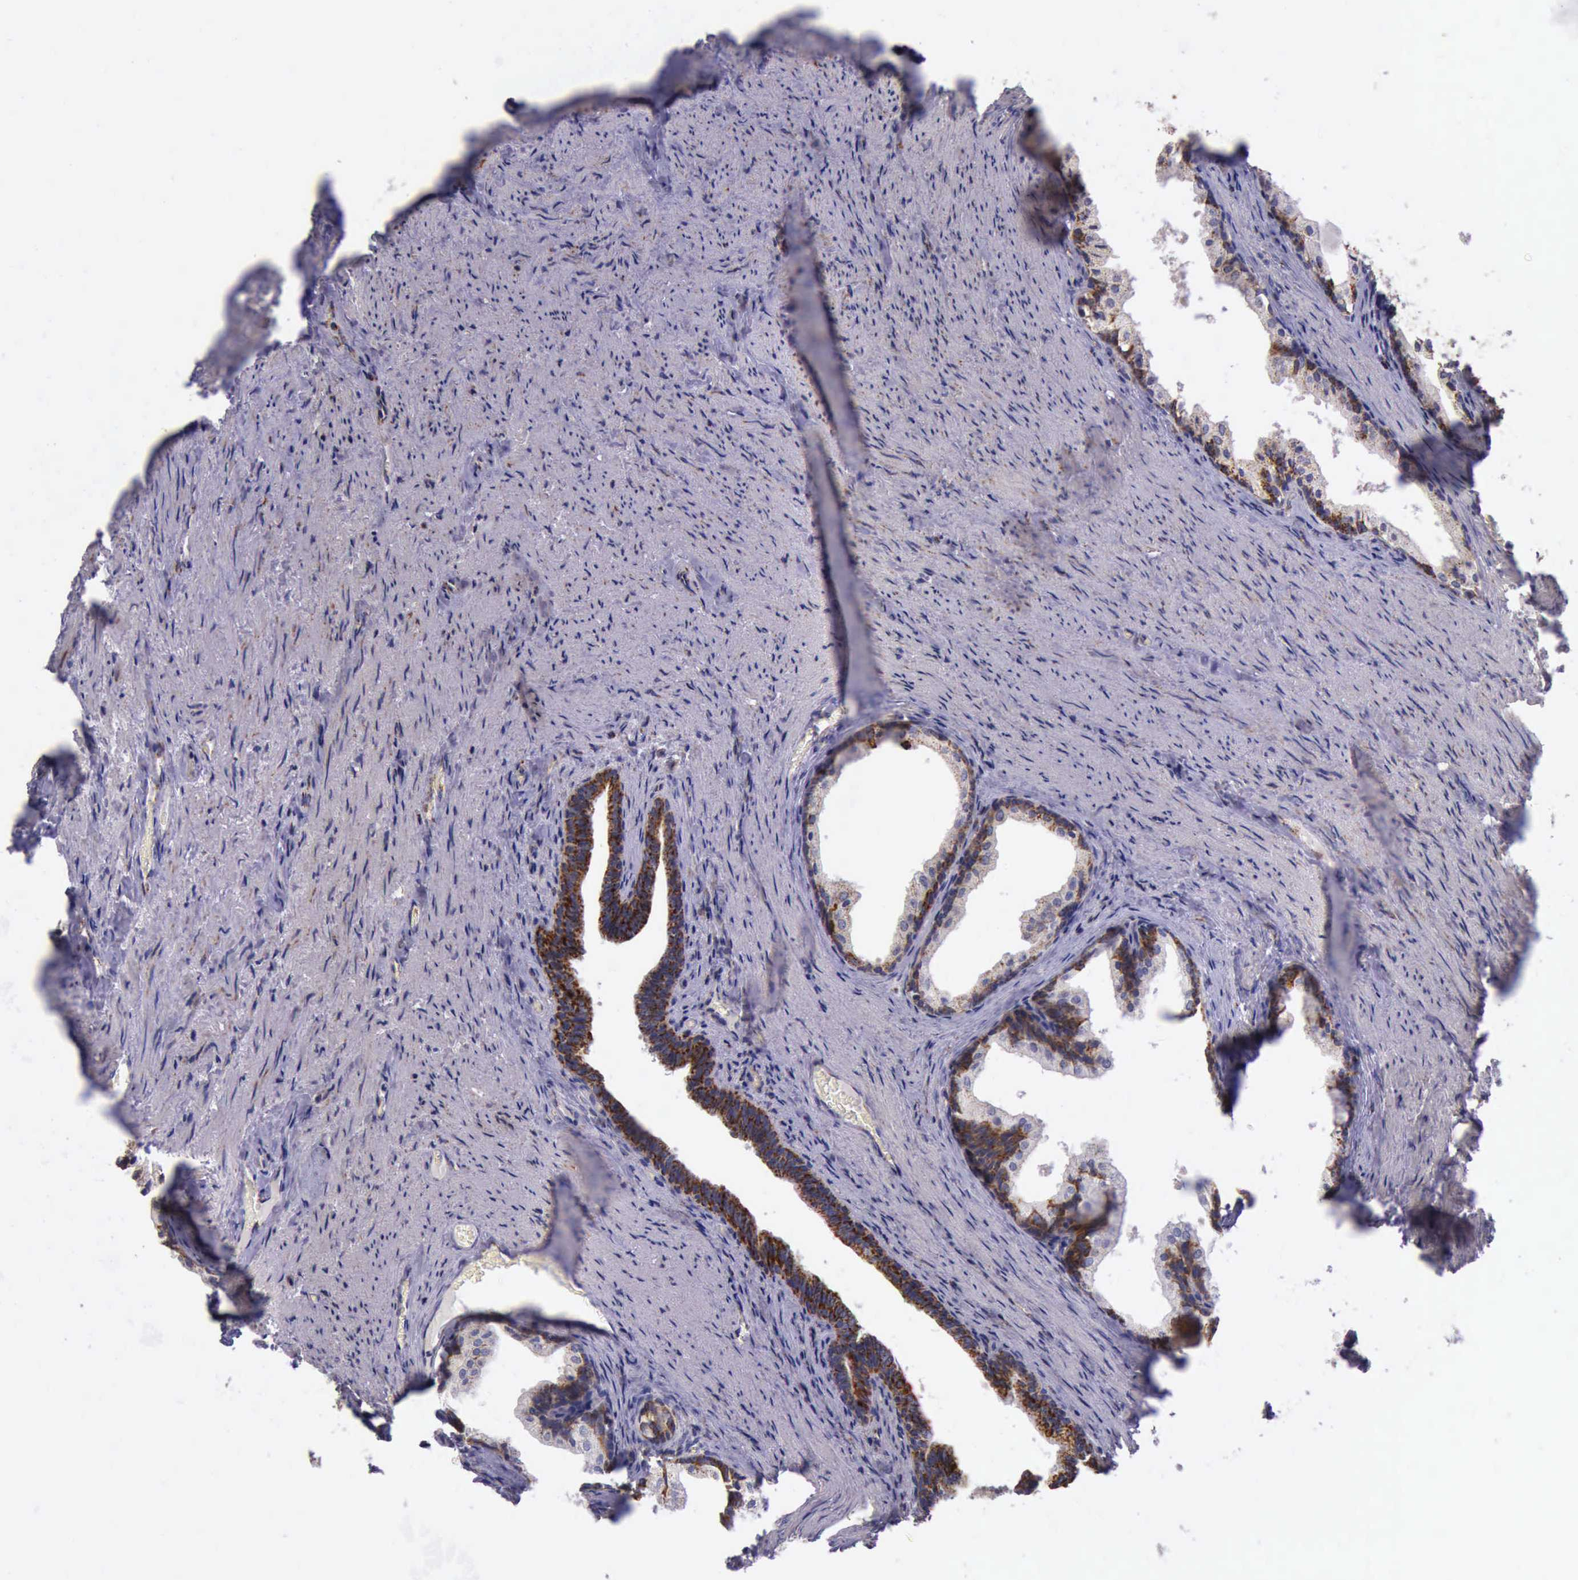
{"staining": {"intensity": "strong", "quantity": ">75%", "location": "cytoplasmic/membranous"}, "tissue": "prostate cancer", "cell_type": "Tumor cells", "image_type": "cancer", "snomed": [{"axis": "morphology", "description": "Adenocarcinoma, Medium grade"}, {"axis": "topography", "description": "Prostate"}], "caption": "DAB immunohistochemical staining of prostate cancer displays strong cytoplasmic/membranous protein expression in approximately >75% of tumor cells.", "gene": "TXN2", "patient": {"sex": "male", "age": 60}}